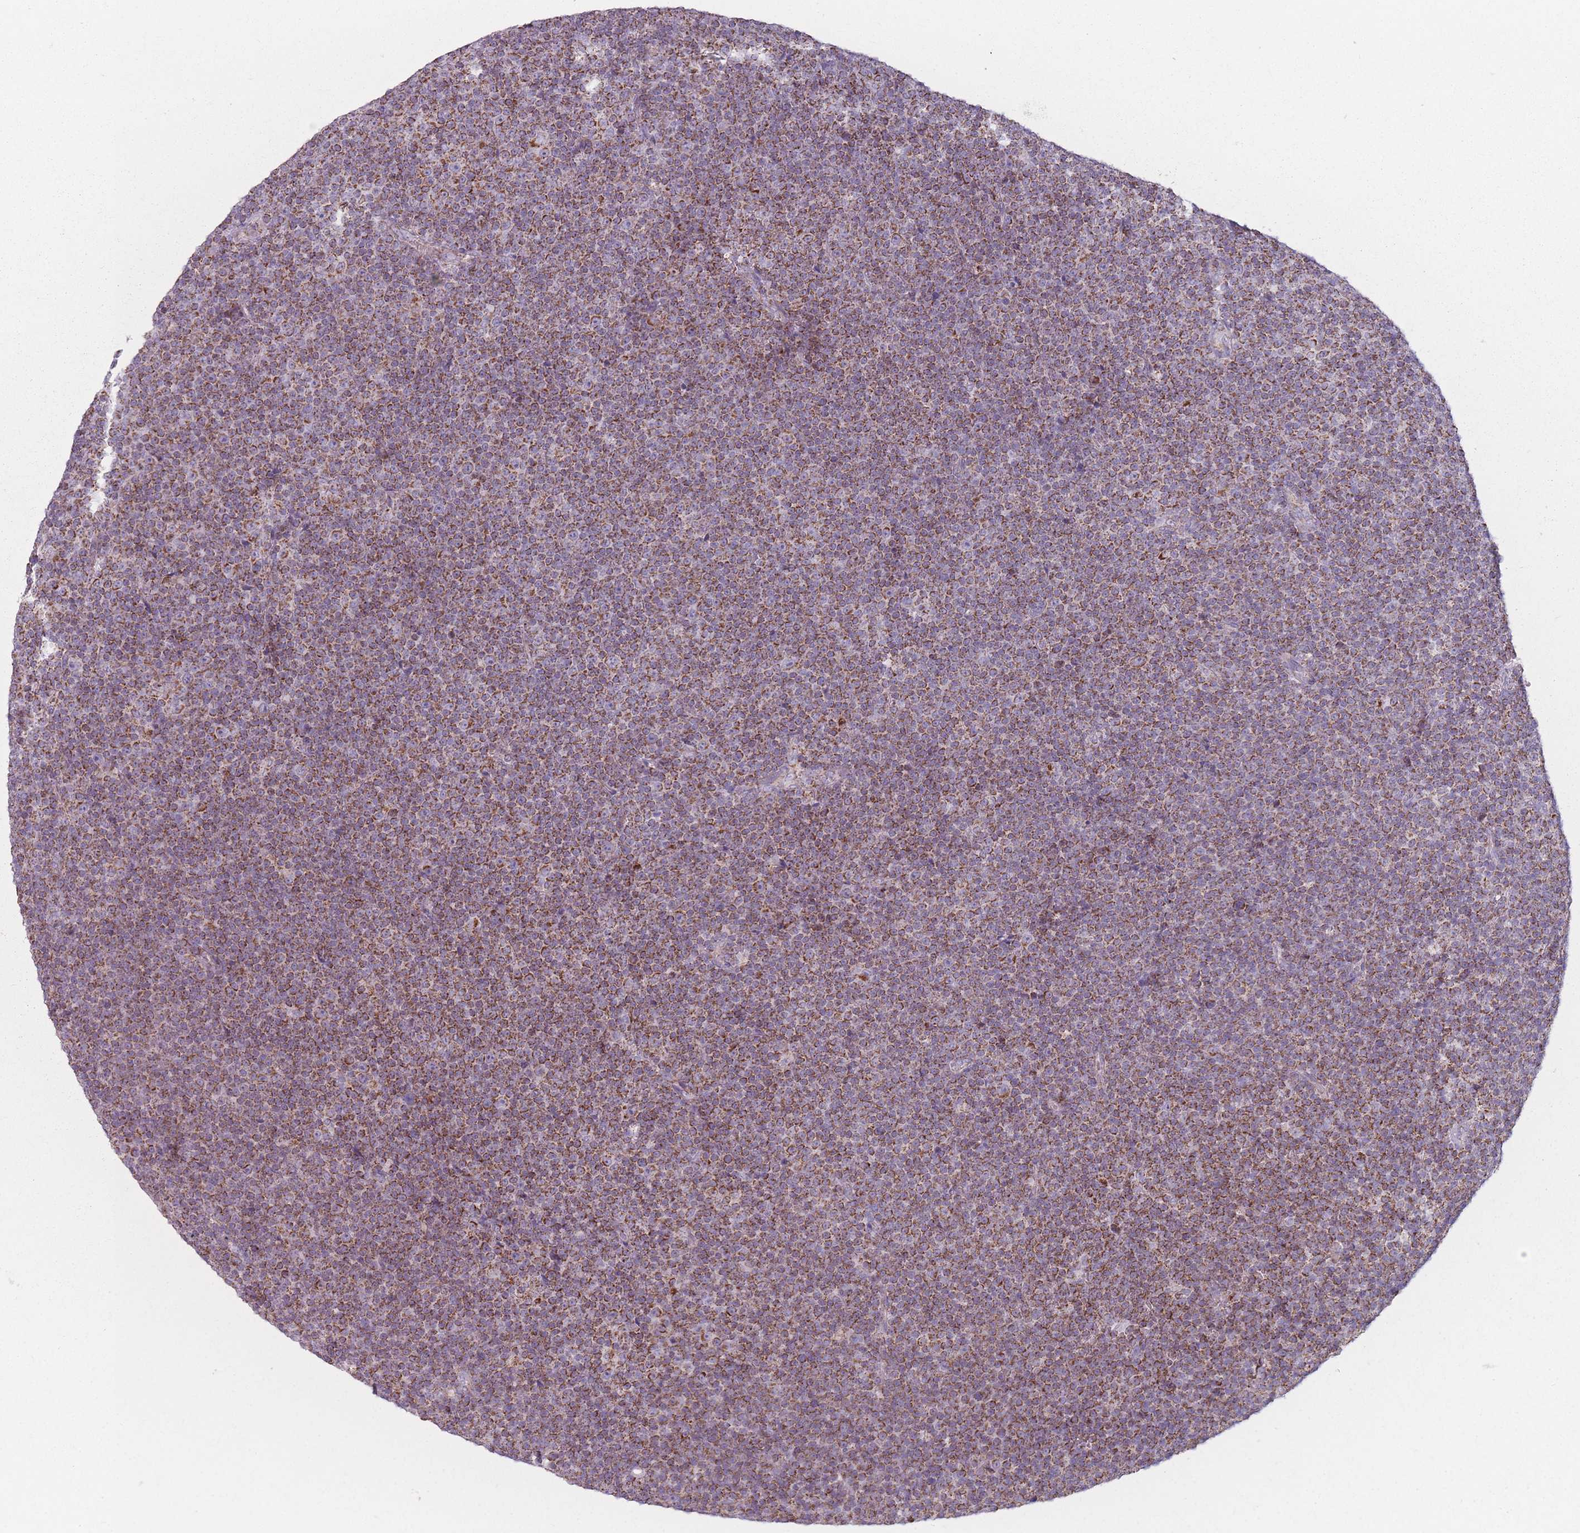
{"staining": {"intensity": "strong", "quantity": ">75%", "location": "cytoplasmic/membranous"}, "tissue": "lymphoma", "cell_type": "Tumor cells", "image_type": "cancer", "snomed": [{"axis": "morphology", "description": "Malignant lymphoma, non-Hodgkin's type, Low grade"}, {"axis": "topography", "description": "Lymph node"}], "caption": "Immunohistochemical staining of malignant lymphoma, non-Hodgkin's type (low-grade) demonstrates high levels of strong cytoplasmic/membranous protein staining in about >75% of tumor cells. (brown staining indicates protein expression, while blue staining denotes nuclei).", "gene": "DCHS1", "patient": {"sex": "female", "age": 67}}